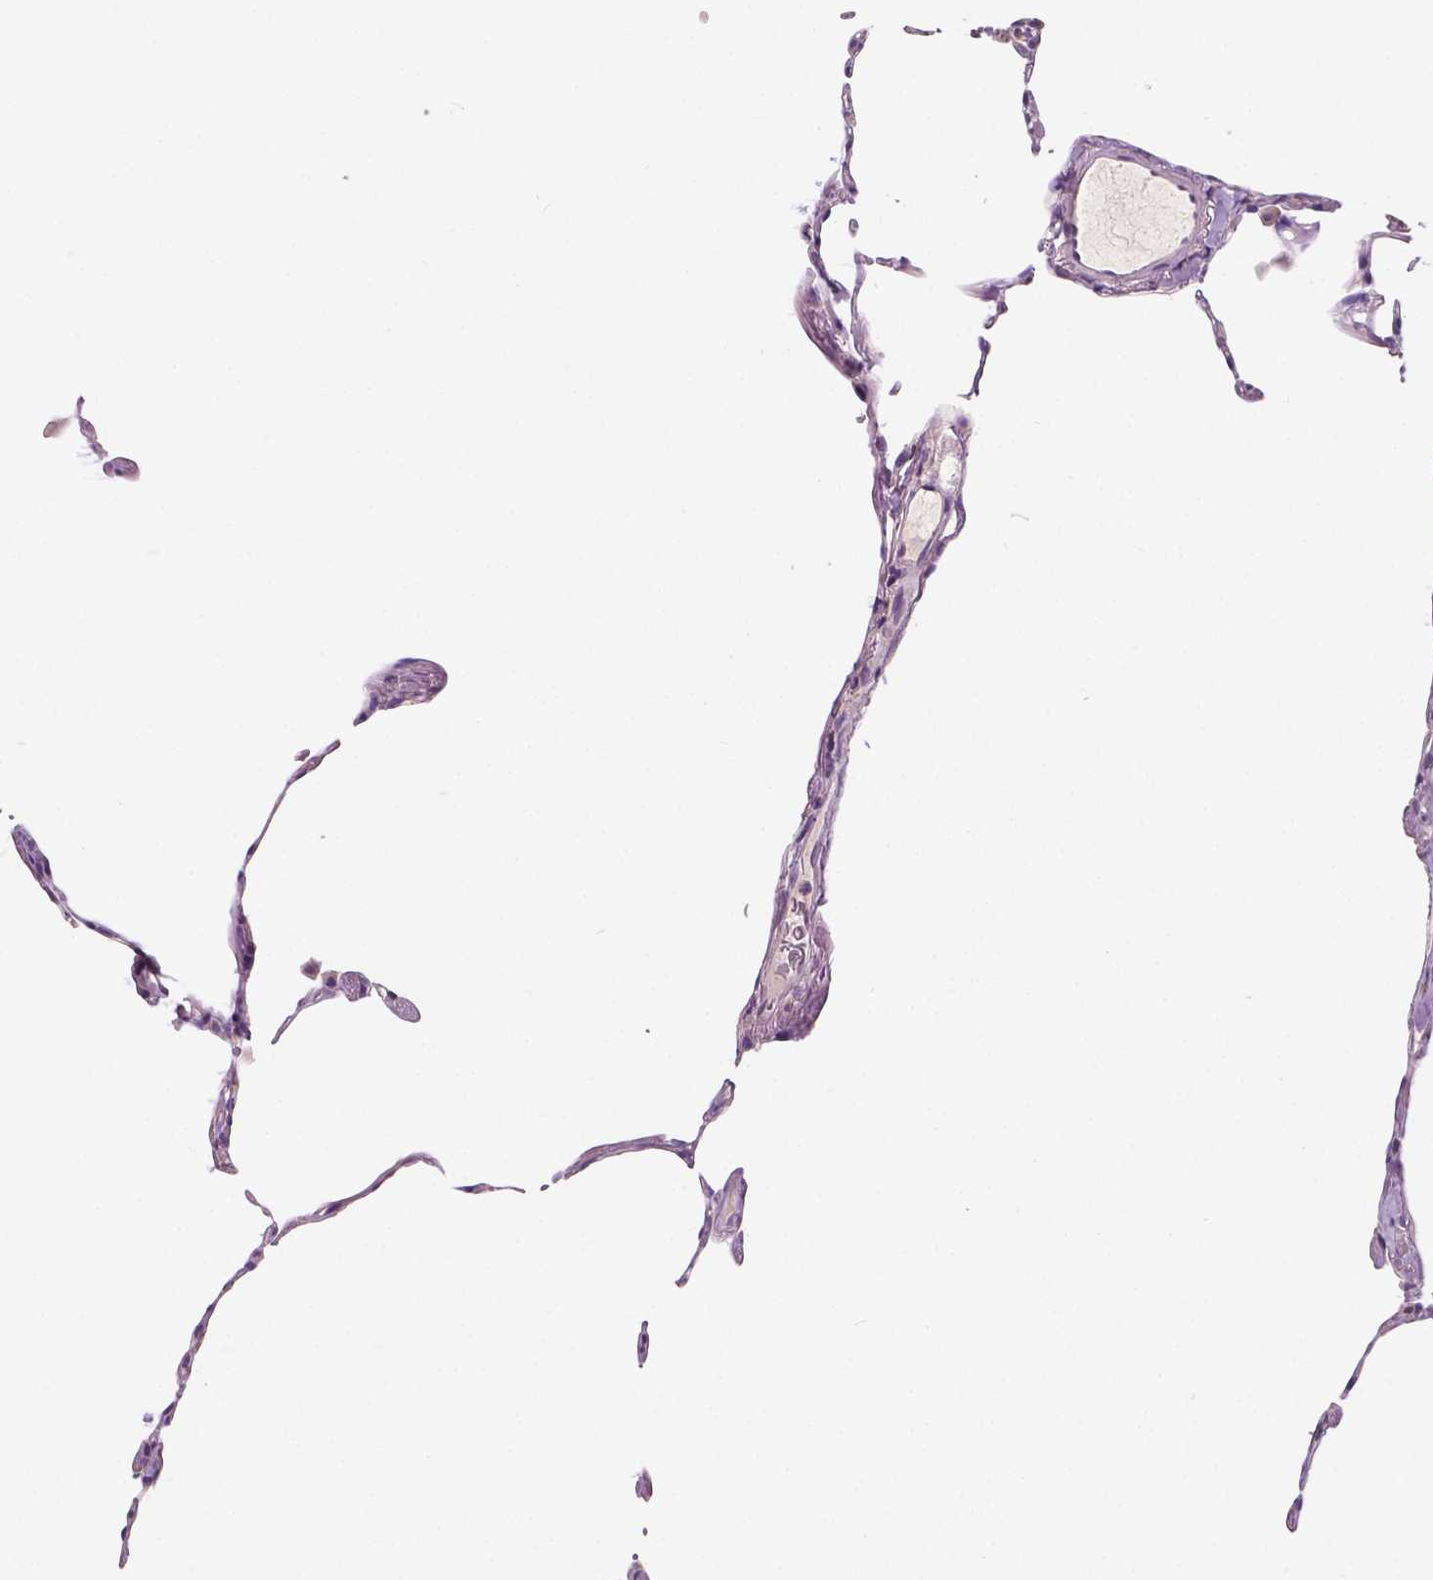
{"staining": {"intensity": "negative", "quantity": "none", "location": "none"}, "tissue": "lung", "cell_type": "Alveolar cells", "image_type": "normal", "snomed": [{"axis": "morphology", "description": "Normal tissue, NOS"}, {"axis": "topography", "description": "Lung"}], "caption": "Unremarkable lung was stained to show a protein in brown. There is no significant positivity in alveolar cells. Nuclei are stained in blue.", "gene": "TAL1", "patient": {"sex": "female", "age": 57}}